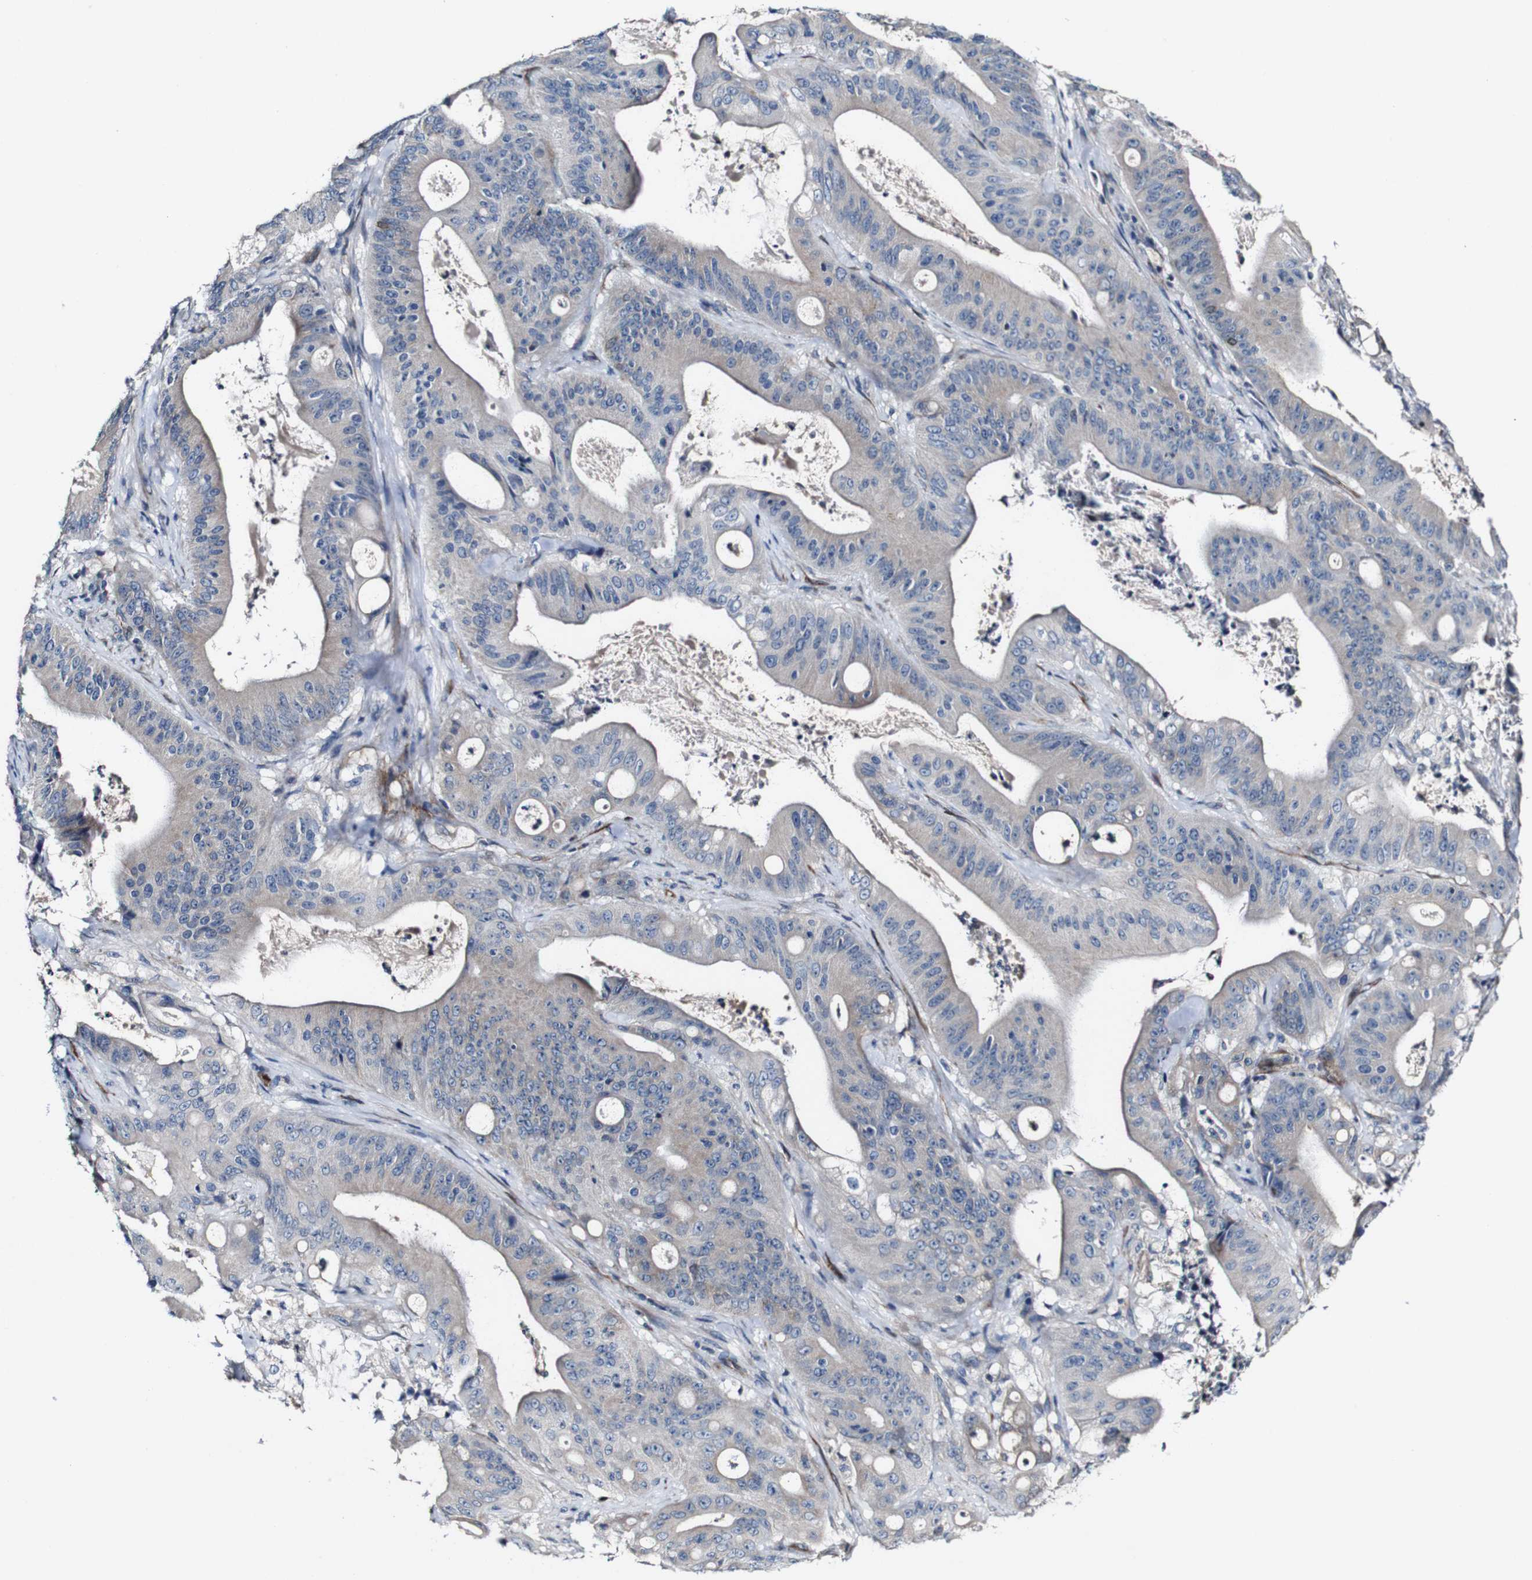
{"staining": {"intensity": "moderate", "quantity": "25%-75%", "location": "cytoplasmic/membranous"}, "tissue": "pancreatic cancer", "cell_type": "Tumor cells", "image_type": "cancer", "snomed": [{"axis": "morphology", "description": "Normal tissue, NOS"}, {"axis": "topography", "description": "Lymph node"}], "caption": "A photomicrograph of human pancreatic cancer stained for a protein demonstrates moderate cytoplasmic/membranous brown staining in tumor cells.", "gene": "GRAMD1A", "patient": {"sex": "male", "age": 62}}